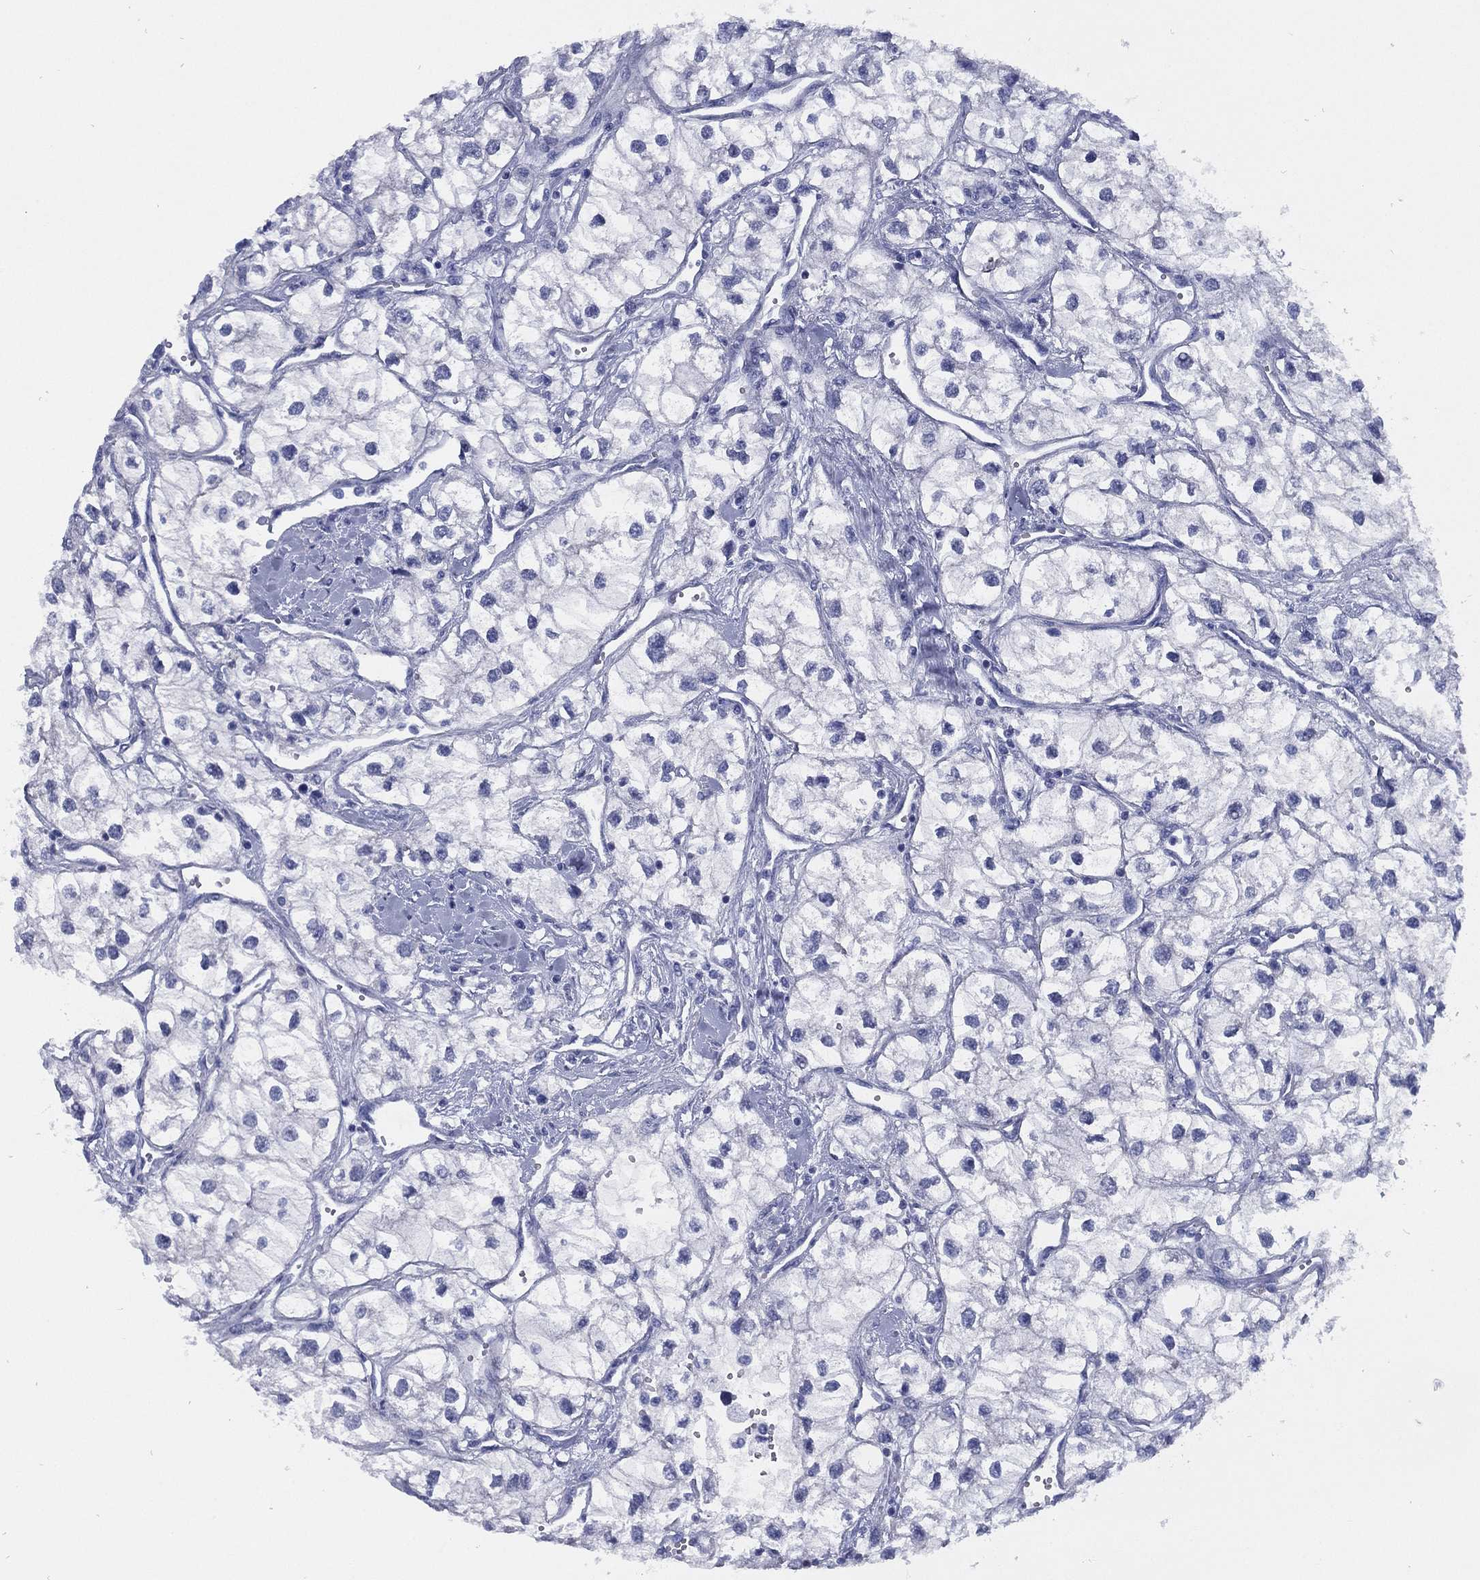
{"staining": {"intensity": "negative", "quantity": "none", "location": "none"}, "tissue": "renal cancer", "cell_type": "Tumor cells", "image_type": "cancer", "snomed": [{"axis": "morphology", "description": "Adenocarcinoma, NOS"}, {"axis": "topography", "description": "Kidney"}], "caption": "Protein analysis of renal cancer (adenocarcinoma) demonstrates no significant staining in tumor cells.", "gene": "TMEM252", "patient": {"sex": "male", "age": 59}}